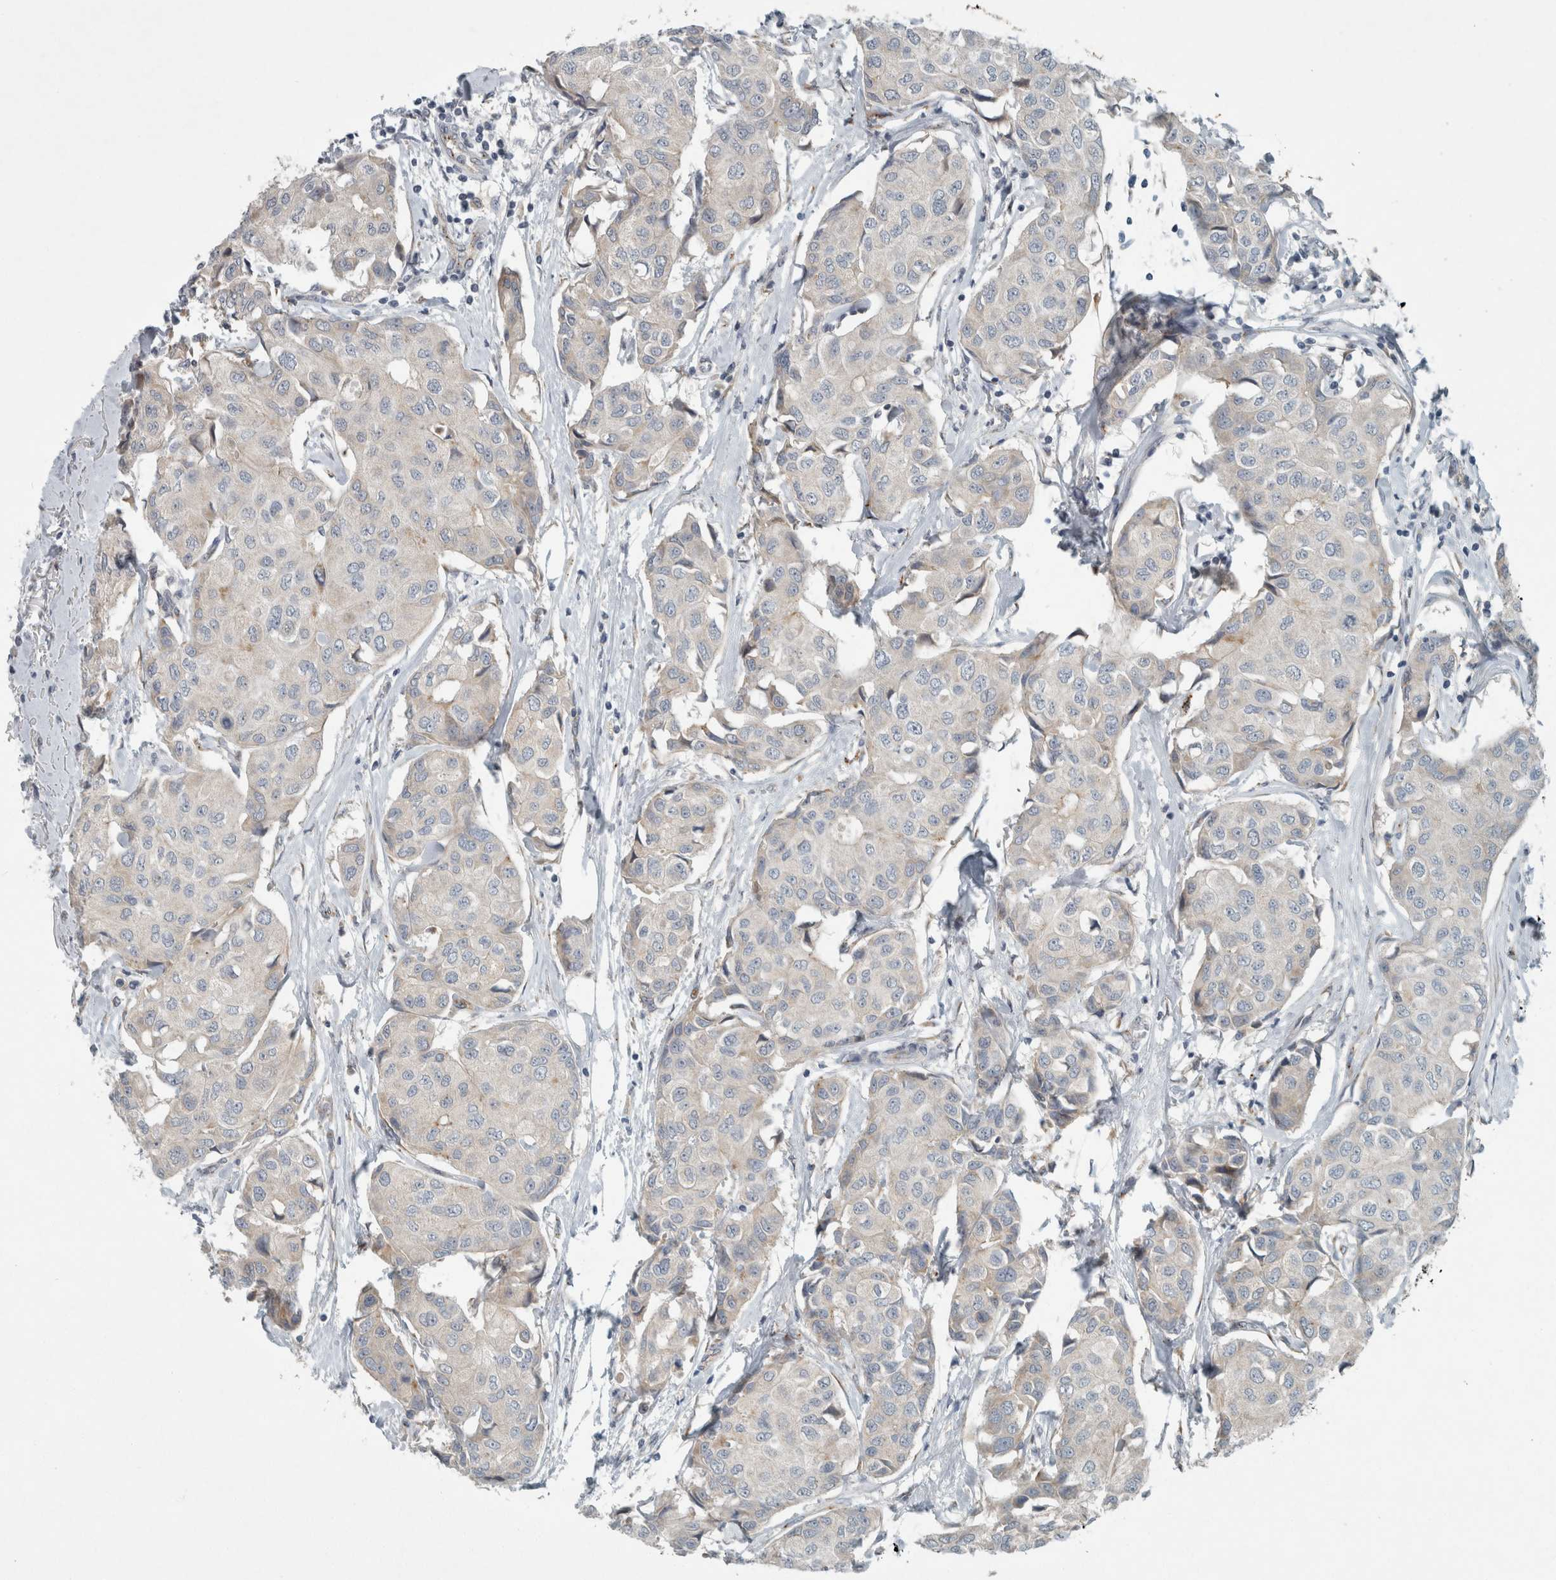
{"staining": {"intensity": "weak", "quantity": "<25%", "location": "cytoplasmic/membranous"}, "tissue": "breast cancer", "cell_type": "Tumor cells", "image_type": "cancer", "snomed": [{"axis": "morphology", "description": "Duct carcinoma"}, {"axis": "topography", "description": "Breast"}], "caption": "High power microscopy histopathology image of an immunohistochemistry (IHC) micrograph of breast intraductal carcinoma, revealing no significant staining in tumor cells.", "gene": "KIF1C", "patient": {"sex": "female", "age": 80}}